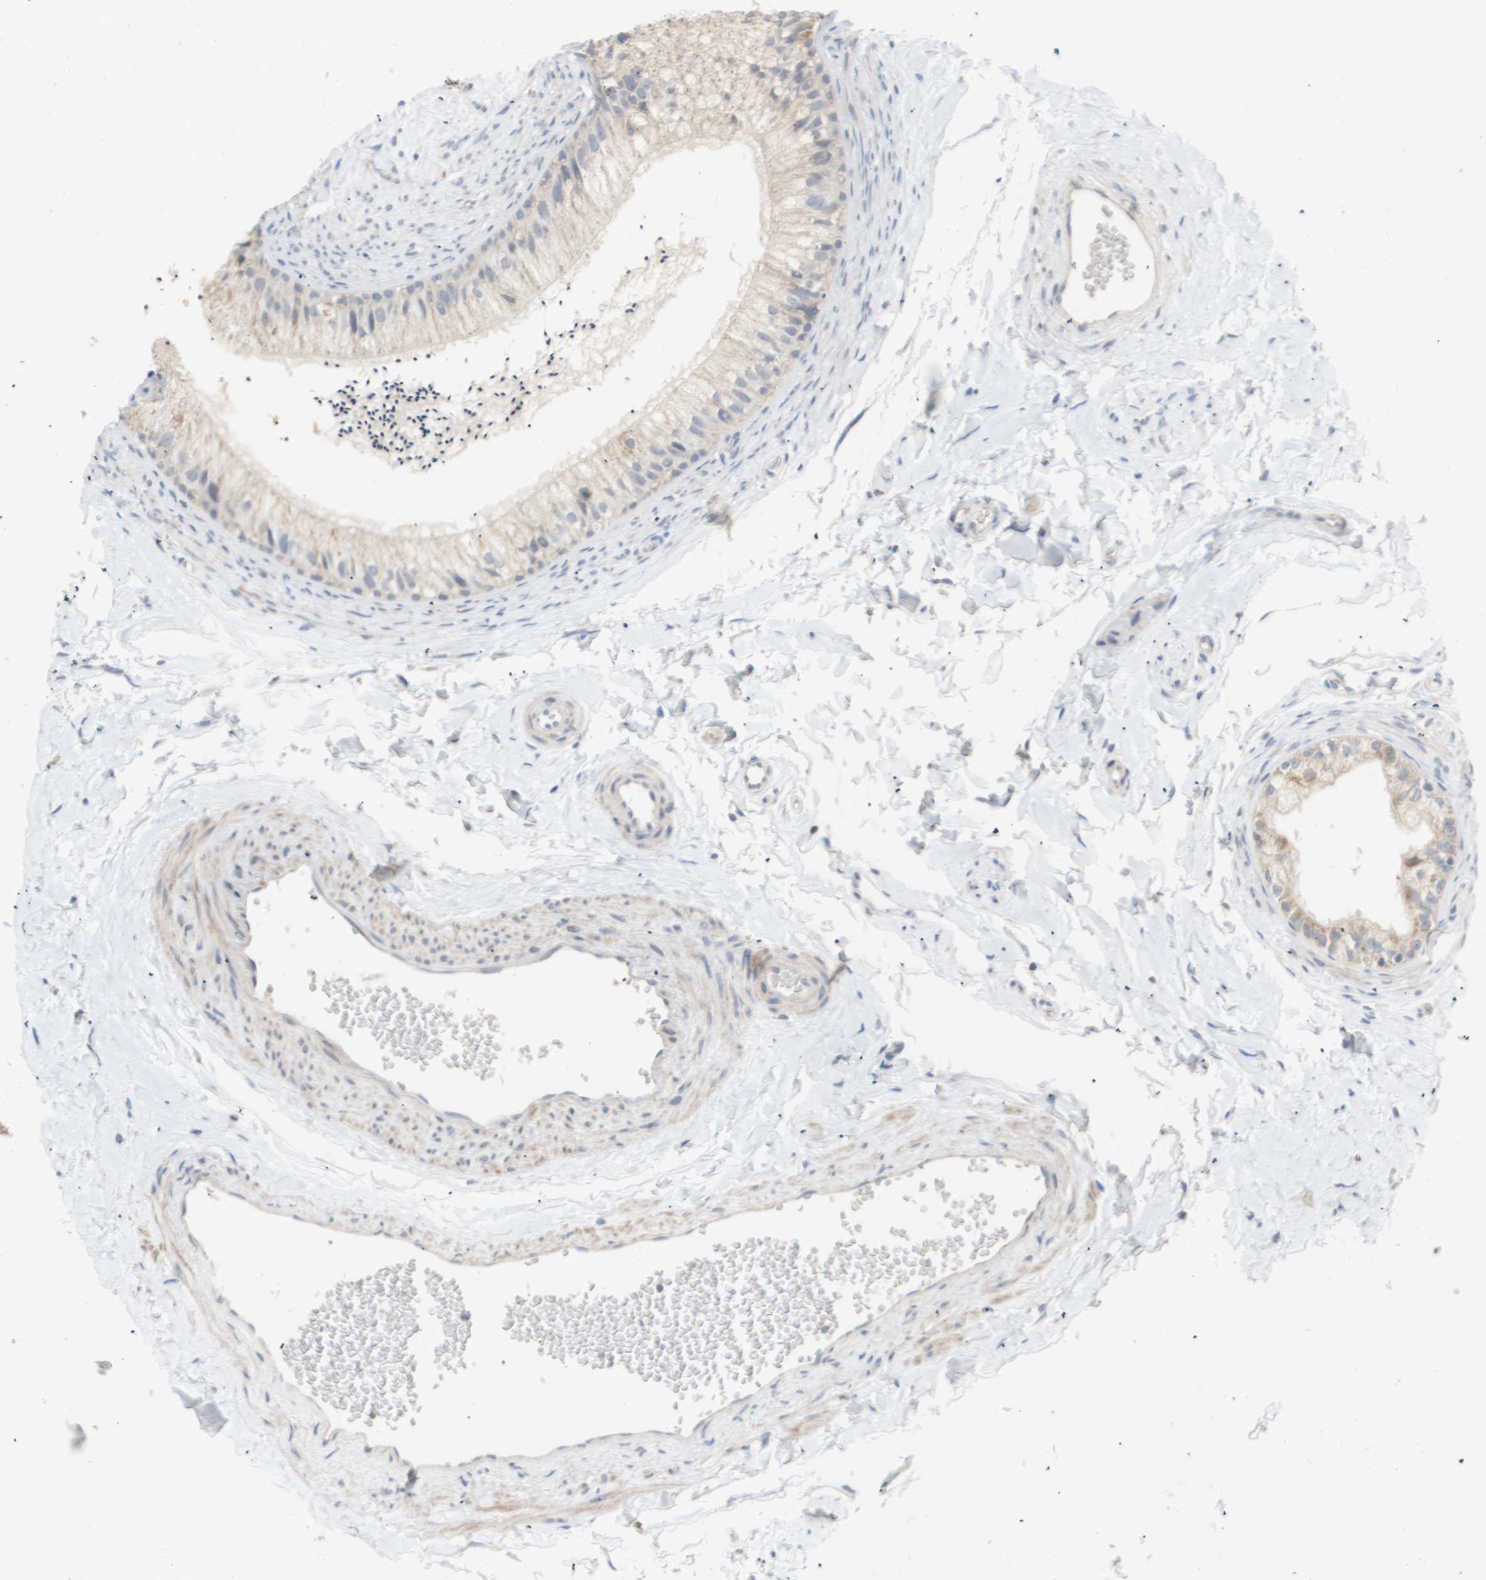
{"staining": {"intensity": "weak", "quantity": ">75%", "location": "cytoplasmic/membranous"}, "tissue": "epididymis", "cell_type": "Glandular cells", "image_type": "normal", "snomed": [{"axis": "morphology", "description": "Normal tissue, NOS"}, {"axis": "topography", "description": "Epididymis"}], "caption": "An IHC image of benign tissue is shown. Protein staining in brown highlights weak cytoplasmic/membranous positivity in epididymis within glandular cells.", "gene": "PTGIS", "patient": {"sex": "male", "age": 56}}